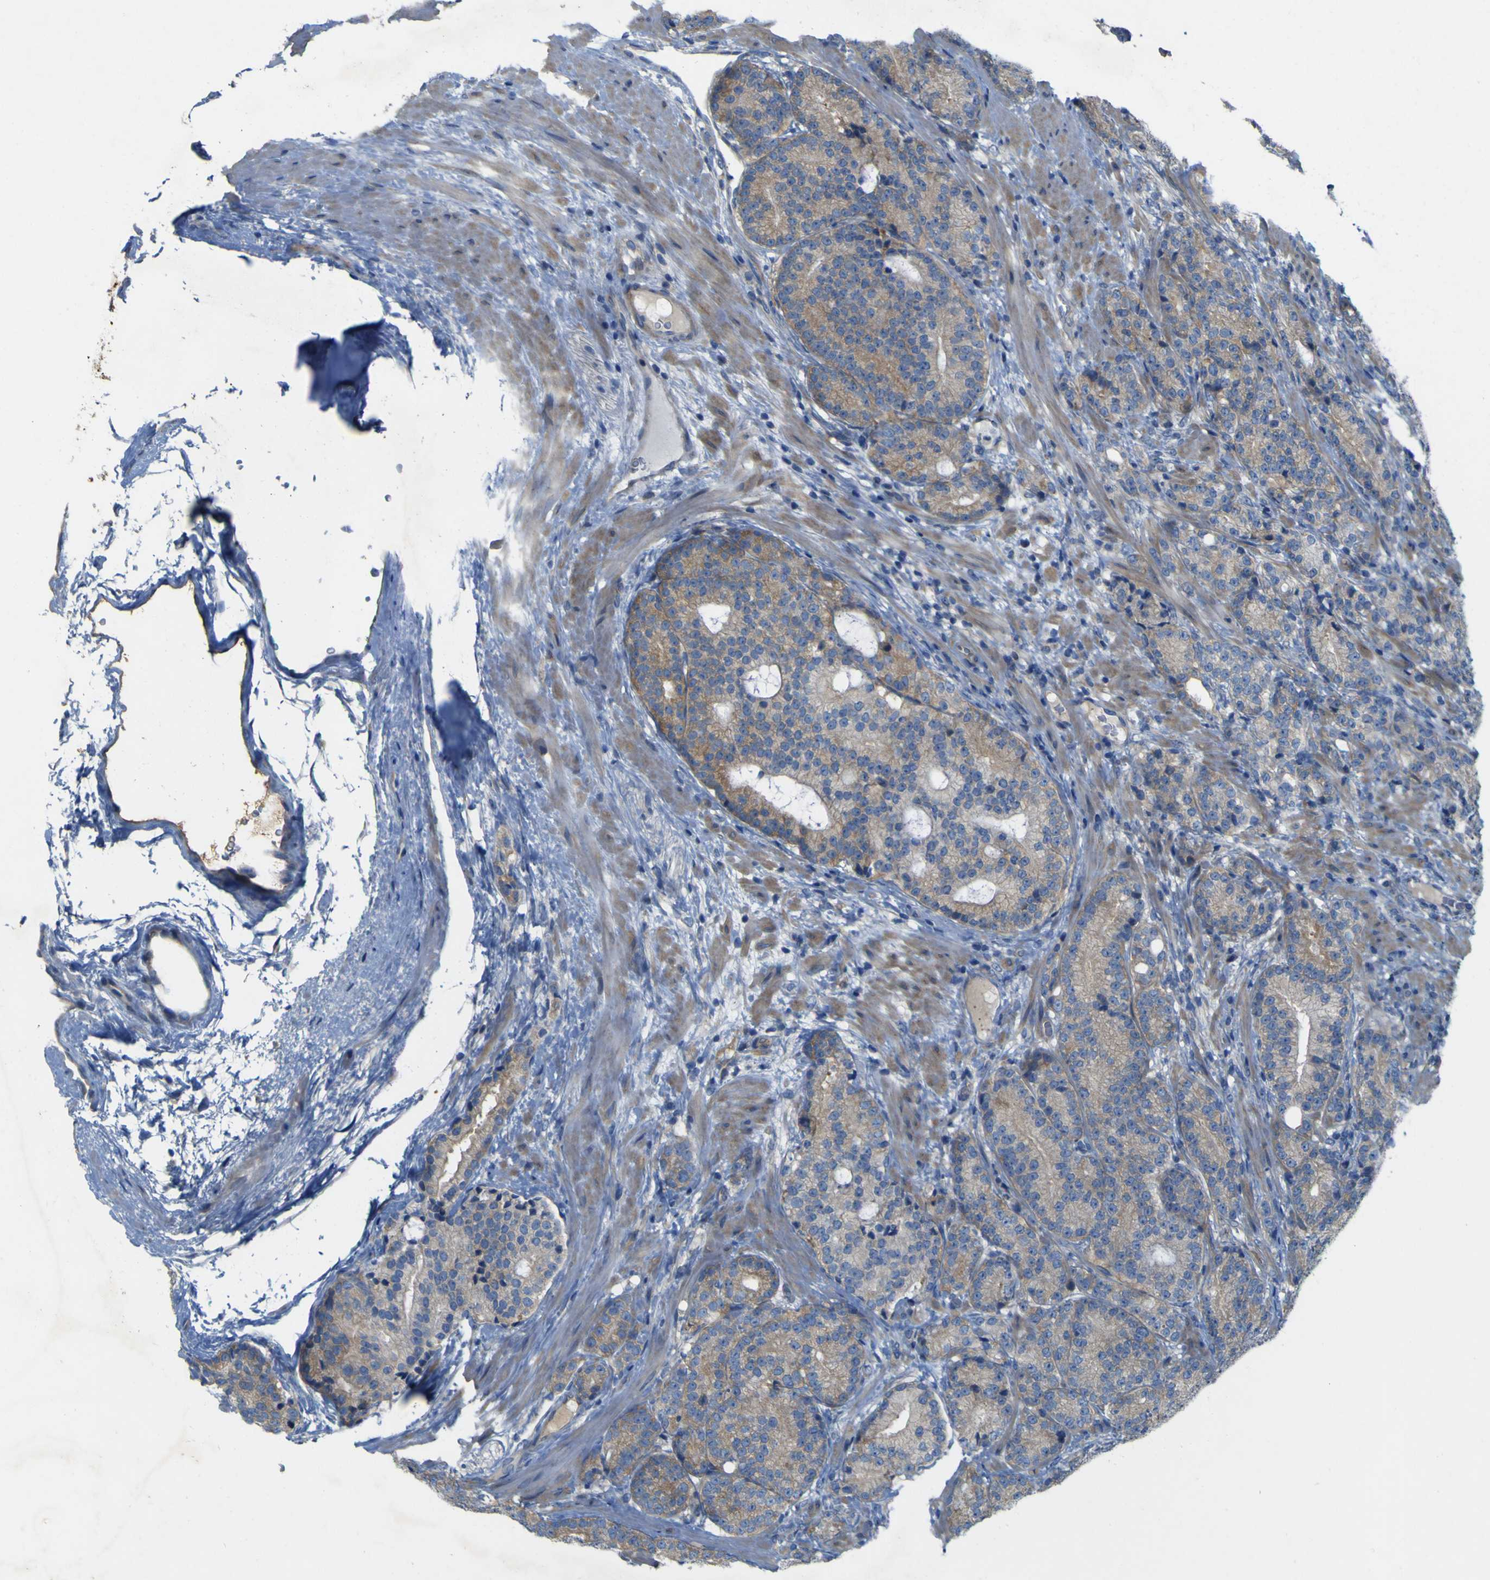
{"staining": {"intensity": "moderate", "quantity": "<25%", "location": "cytoplasmic/membranous"}, "tissue": "prostate cancer", "cell_type": "Tumor cells", "image_type": "cancer", "snomed": [{"axis": "morphology", "description": "Adenocarcinoma, High grade"}, {"axis": "topography", "description": "Prostate"}], "caption": "Protein positivity by immunohistochemistry (IHC) shows moderate cytoplasmic/membranous staining in about <25% of tumor cells in prostate cancer.", "gene": "MYEOV", "patient": {"sex": "male", "age": 61}}